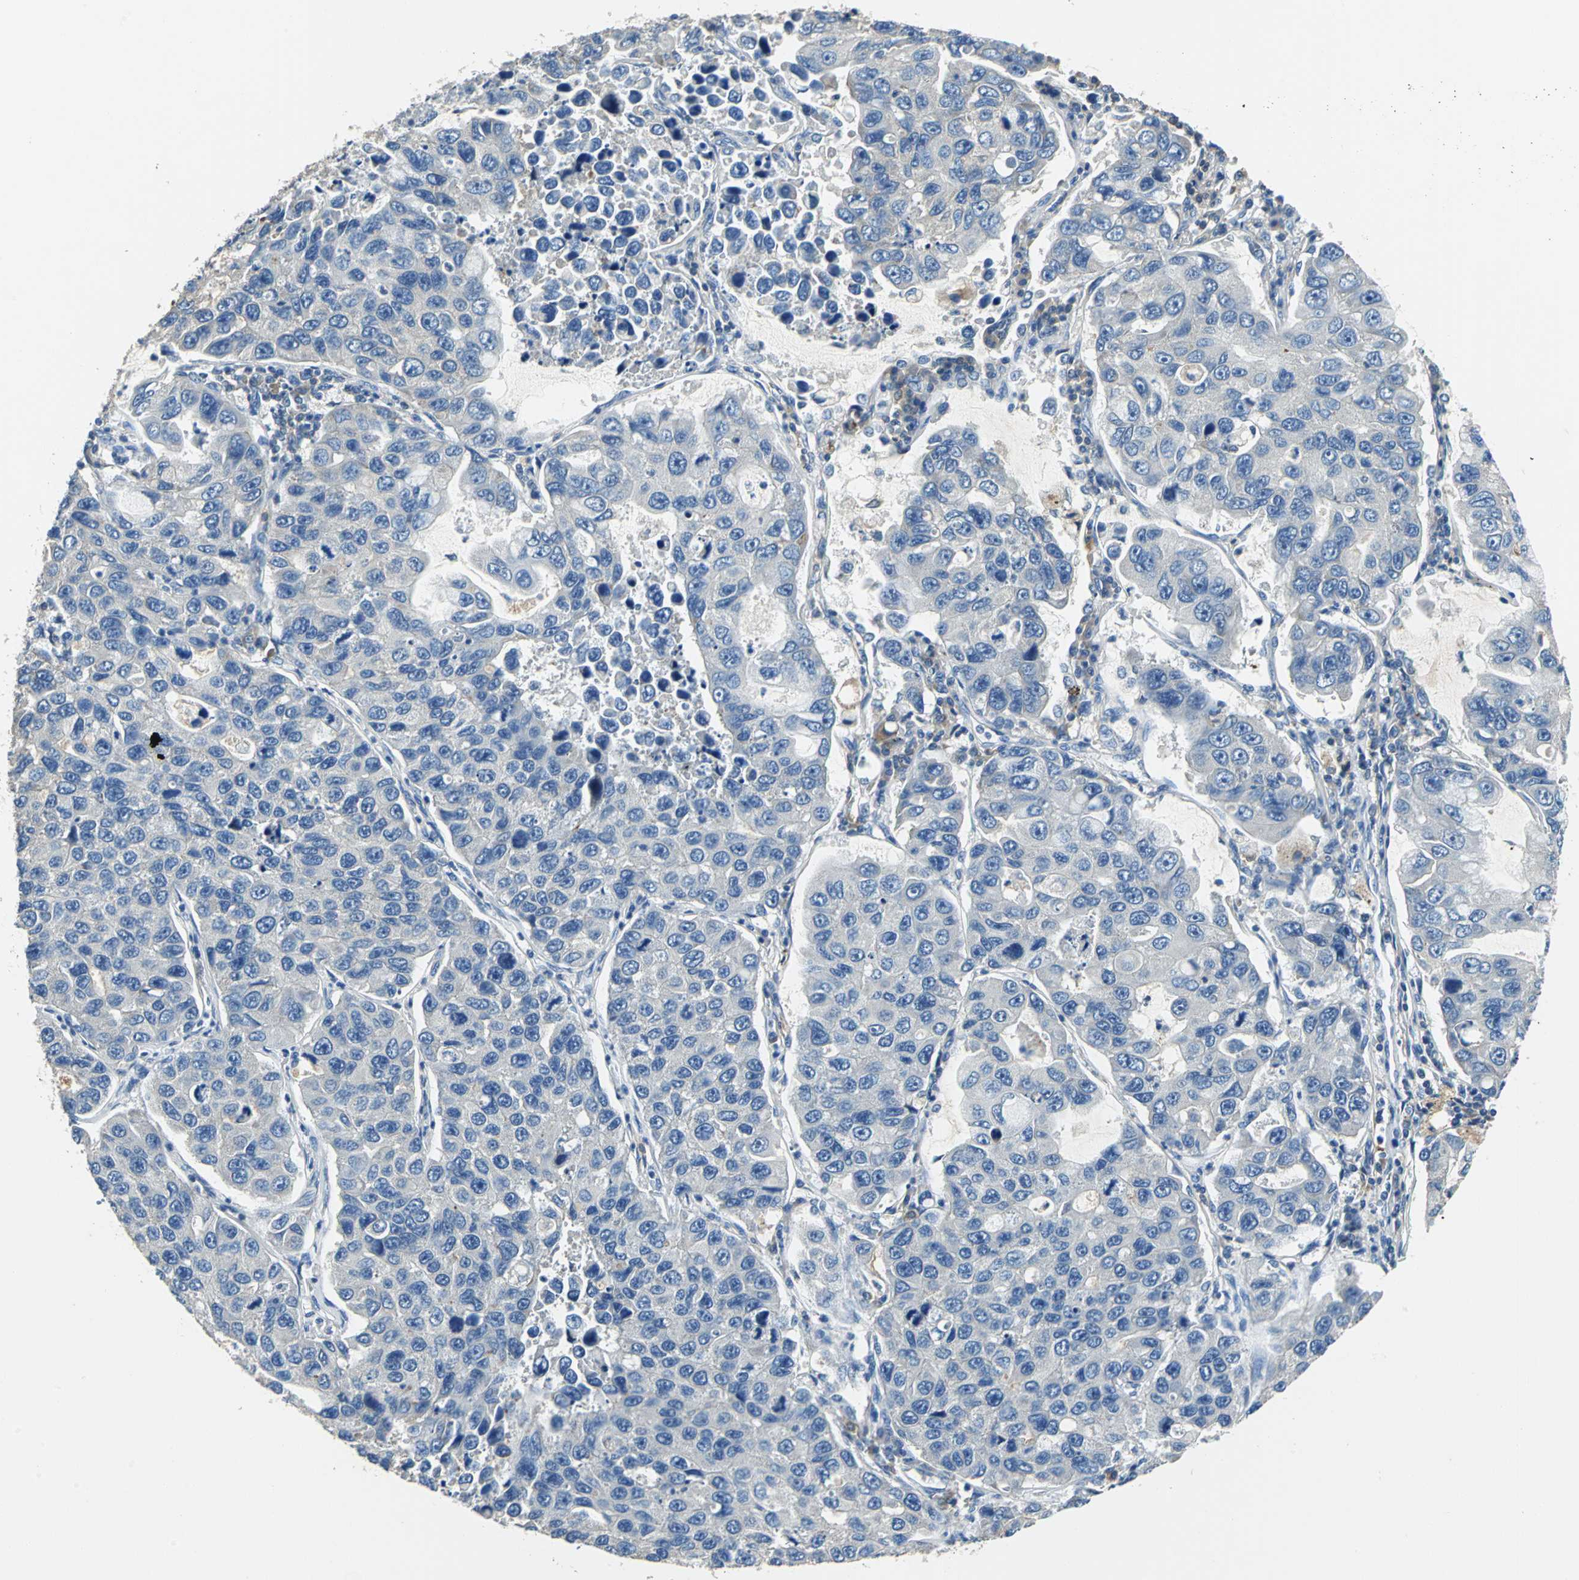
{"staining": {"intensity": "negative", "quantity": "none", "location": "none"}, "tissue": "lung cancer", "cell_type": "Tumor cells", "image_type": "cancer", "snomed": [{"axis": "morphology", "description": "Adenocarcinoma, NOS"}, {"axis": "topography", "description": "Lung"}], "caption": "A micrograph of human lung adenocarcinoma is negative for staining in tumor cells. The staining was performed using DAB to visualize the protein expression in brown, while the nuclei were stained in blue with hematoxylin (Magnification: 20x).", "gene": "PRKCA", "patient": {"sex": "male", "age": 64}}